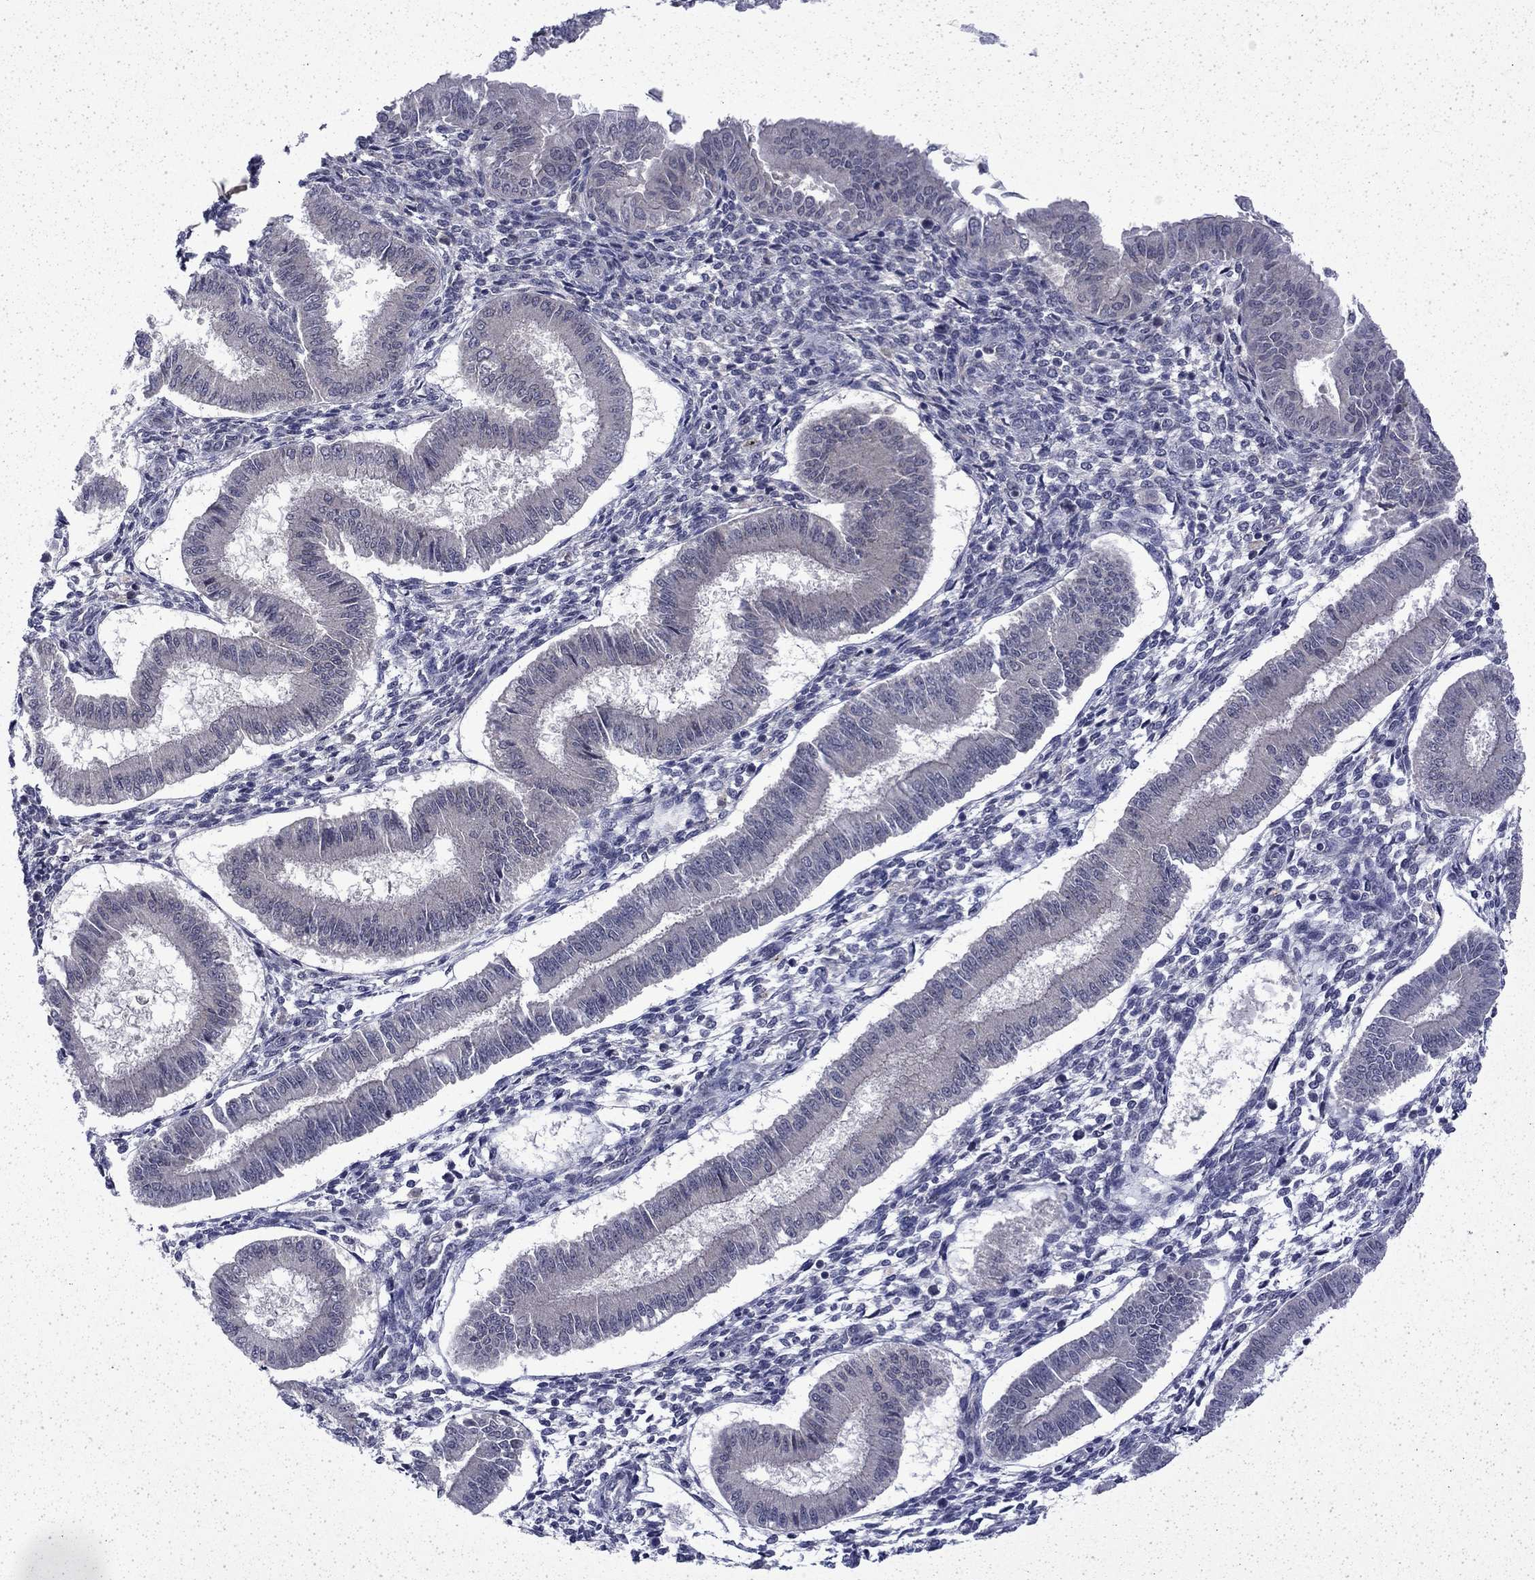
{"staining": {"intensity": "negative", "quantity": "none", "location": "none"}, "tissue": "endometrium", "cell_type": "Cells in endometrial stroma", "image_type": "normal", "snomed": [{"axis": "morphology", "description": "Normal tissue, NOS"}, {"axis": "topography", "description": "Endometrium"}], "caption": "This is an immunohistochemistry micrograph of benign endometrium. There is no expression in cells in endometrial stroma.", "gene": "CHAT", "patient": {"sex": "female", "age": 43}}